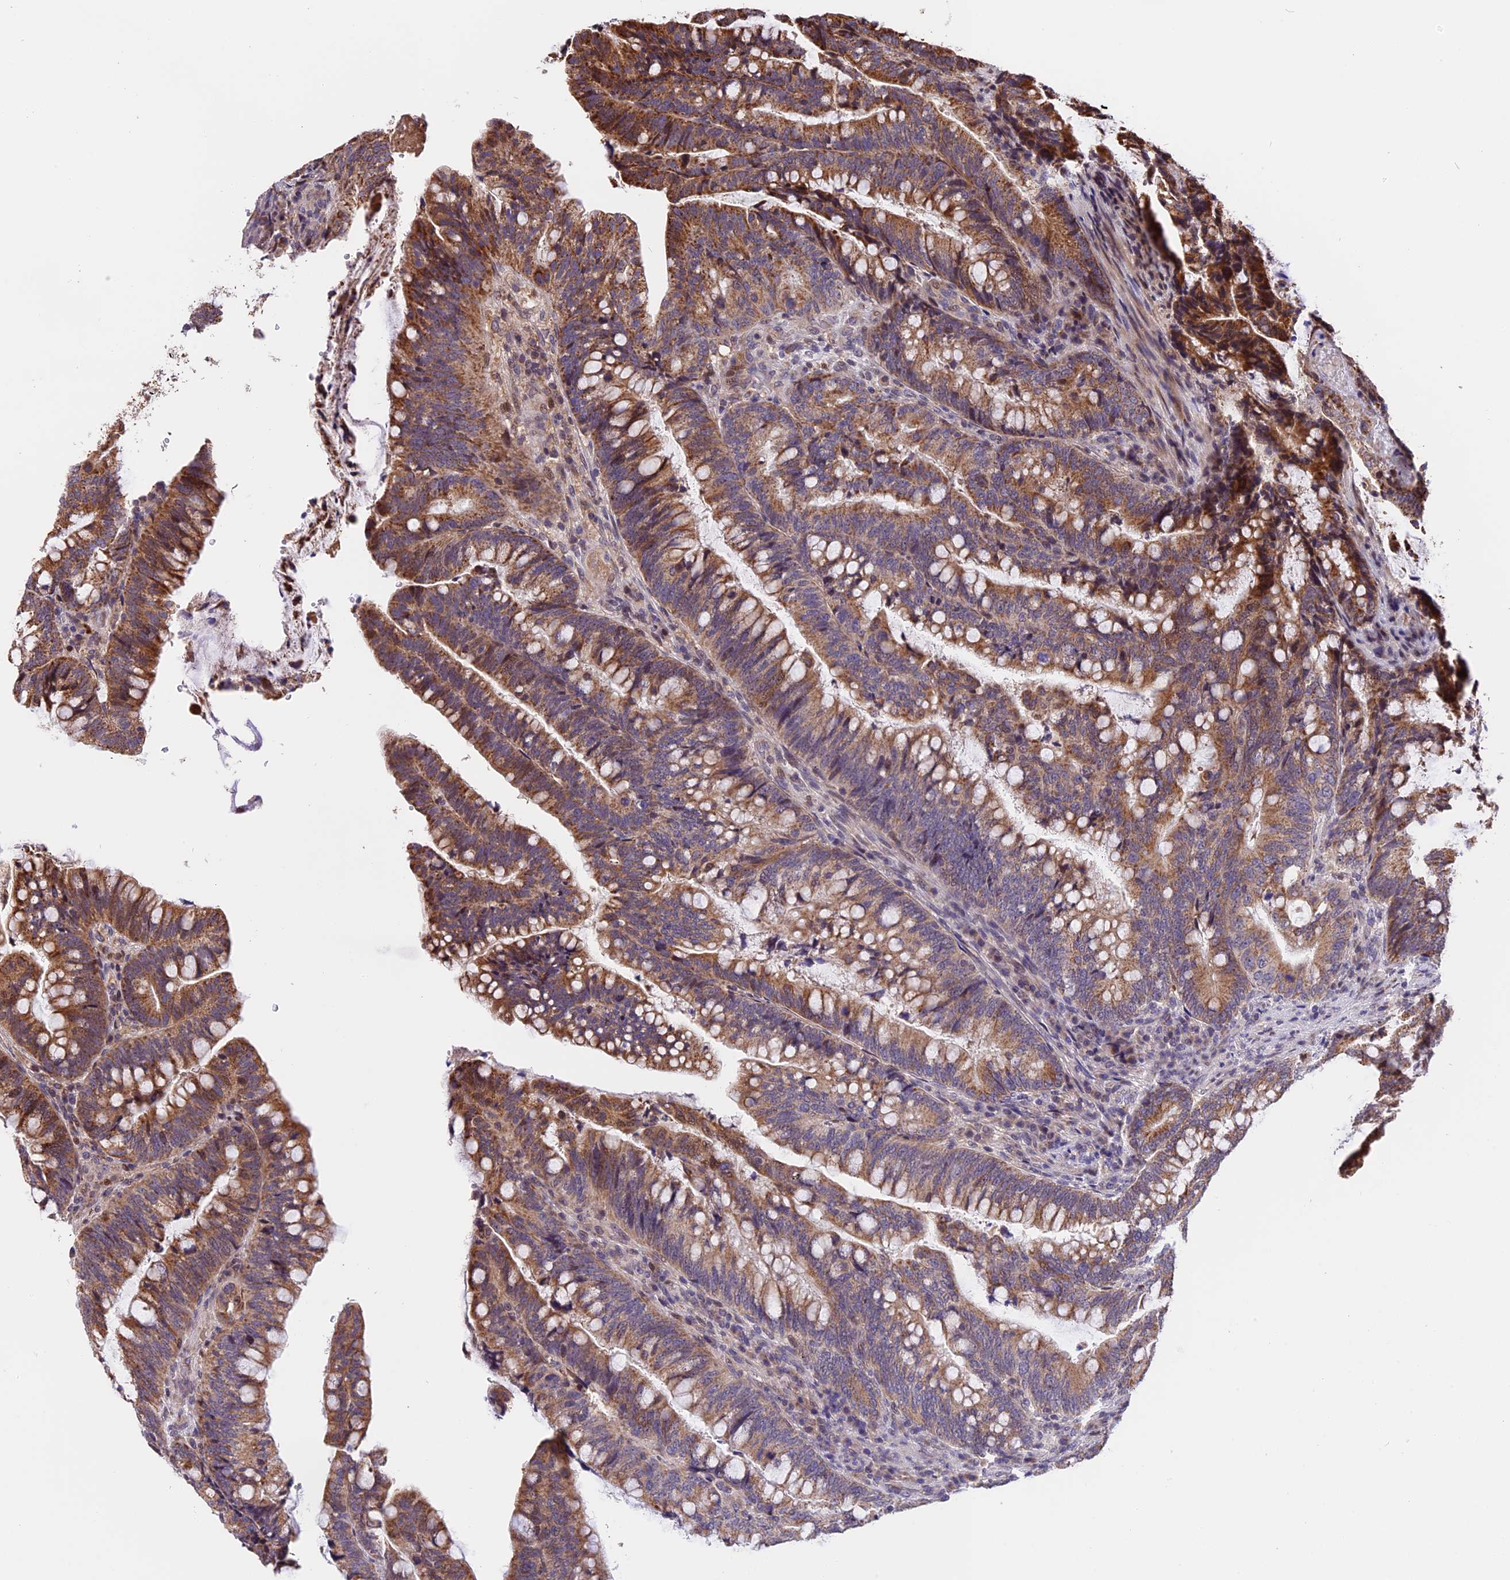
{"staining": {"intensity": "moderate", "quantity": ">75%", "location": "cytoplasmic/membranous"}, "tissue": "colorectal cancer", "cell_type": "Tumor cells", "image_type": "cancer", "snomed": [{"axis": "morphology", "description": "Adenocarcinoma, NOS"}, {"axis": "topography", "description": "Colon"}], "caption": "Colorectal cancer was stained to show a protein in brown. There is medium levels of moderate cytoplasmic/membranous expression in about >75% of tumor cells.", "gene": "RERGL", "patient": {"sex": "female", "age": 66}}